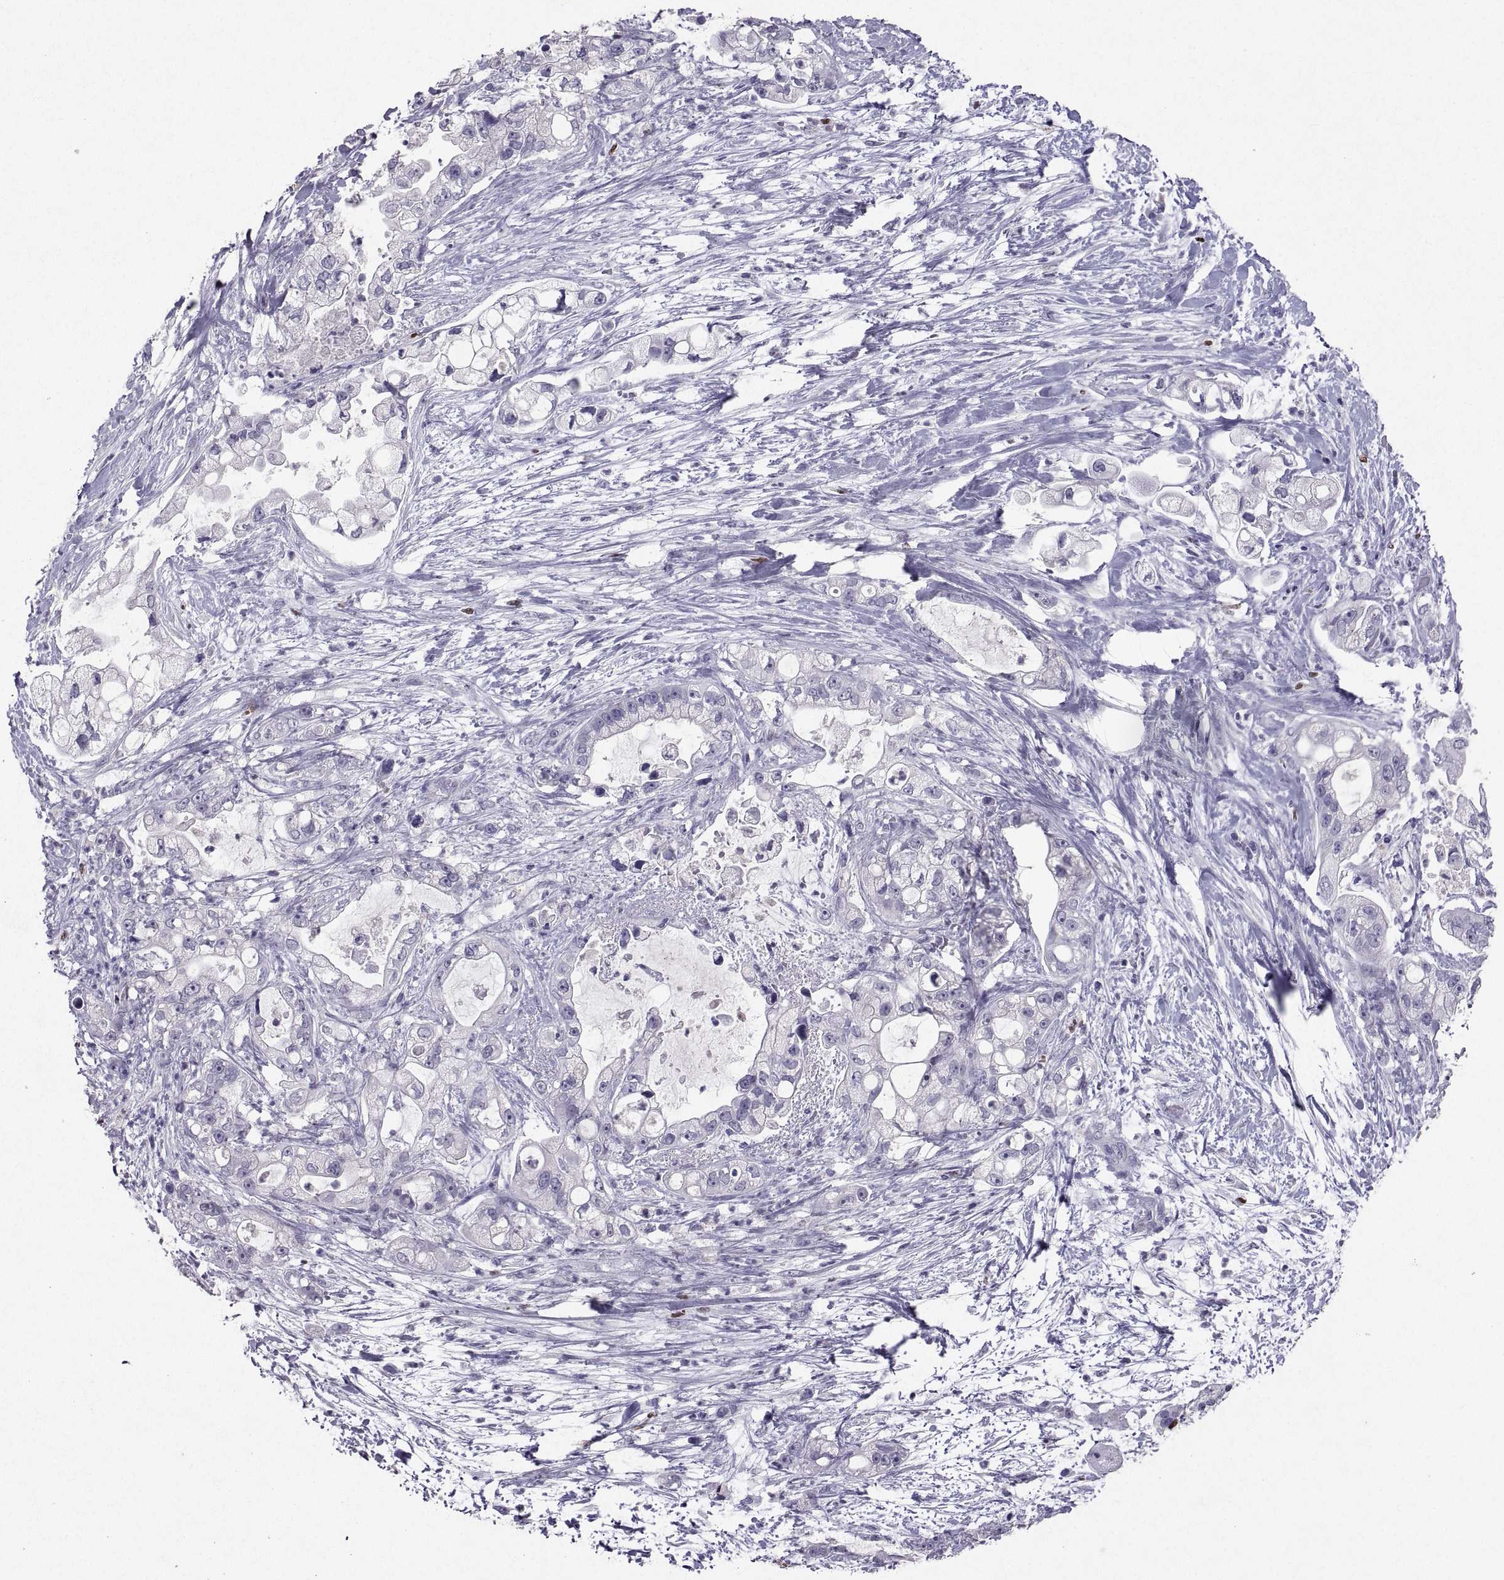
{"staining": {"intensity": "negative", "quantity": "none", "location": "none"}, "tissue": "pancreatic cancer", "cell_type": "Tumor cells", "image_type": "cancer", "snomed": [{"axis": "morphology", "description": "Adenocarcinoma, NOS"}, {"axis": "topography", "description": "Pancreas"}], "caption": "Immunohistochemistry (IHC) image of pancreatic adenocarcinoma stained for a protein (brown), which displays no expression in tumor cells.", "gene": "SOX21", "patient": {"sex": "female", "age": 69}}